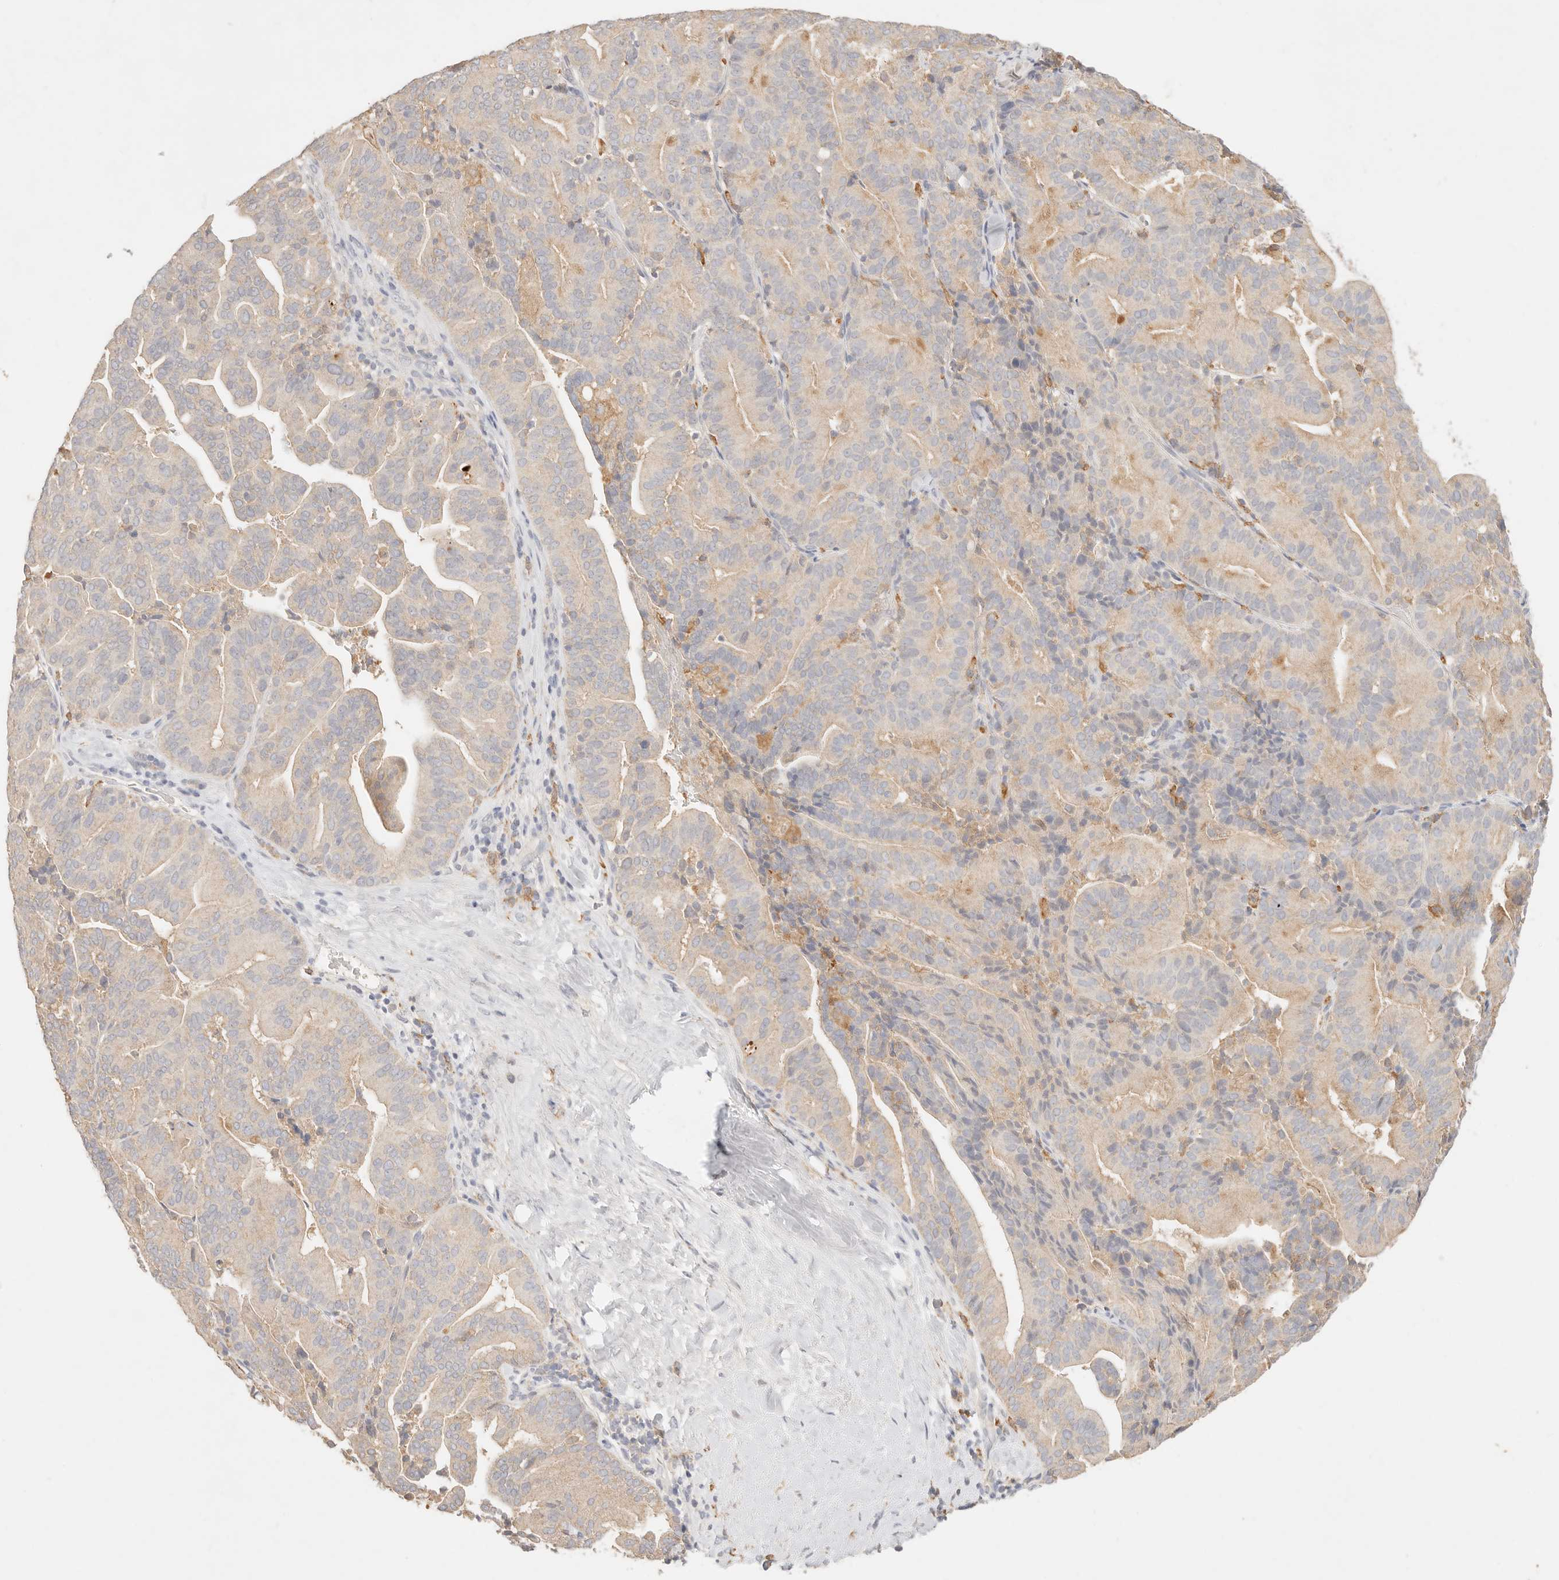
{"staining": {"intensity": "weak", "quantity": "25%-75%", "location": "cytoplasmic/membranous"}, "tissue": "liver cancer", "cell_type": "Tumor cells", "image_type": "cancer", "snomed": [{"axis": "morphology", "description": "Cholangiocarcinoma"}, {"axis": "topography", "description": "Liver"}], "caption": "Tumor cells reveal low levels of weak cytoplasmic/membranous staining in approximately 25%-75% of cells in cholangiocarcinoma (liver).", "gene": "HK2", "patient": {"sex": "female", "age": 75}}